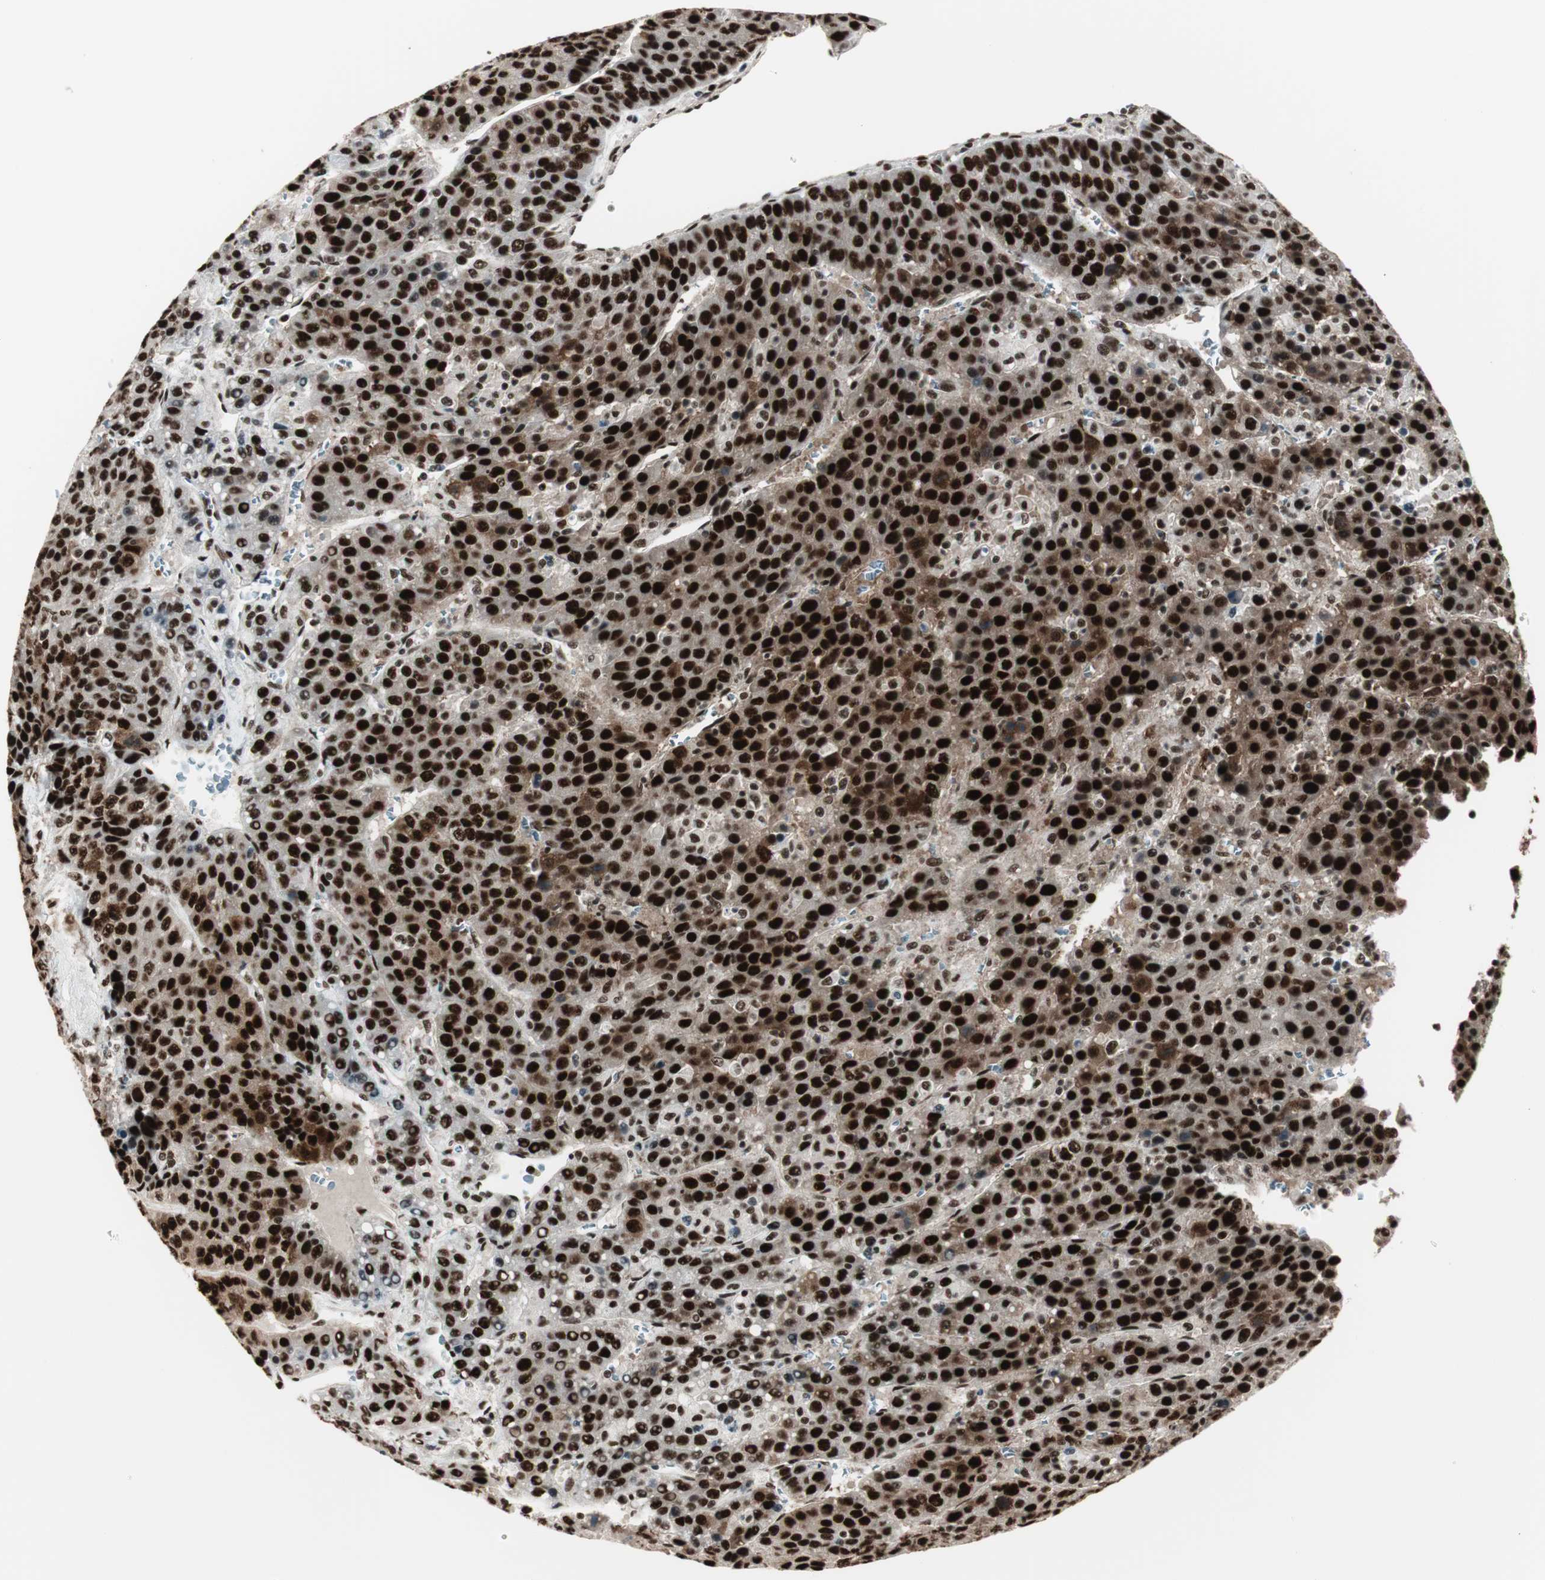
{"staining": {"intensity": "strong", "quantity": ">75%", "location": "nuclear"}, "tissue": "liver cancer", "cell_type": "Tumor cells", "image_type": "cancer", "snomed": [{"axis": "morphology", "description": "Carcinoma, Hepatocellular, NOS"}, {"axis": "topography", "description": "Liver"}], "caption": "Liver cancer (hepatocellular carcinoma) was stained to show a protein in brown. There is high levels of strong nuclear positivity in approximately >75% of tumor cells.", "gene": "HEXIM1", "patient": {"sex": "female", "age": 53}}